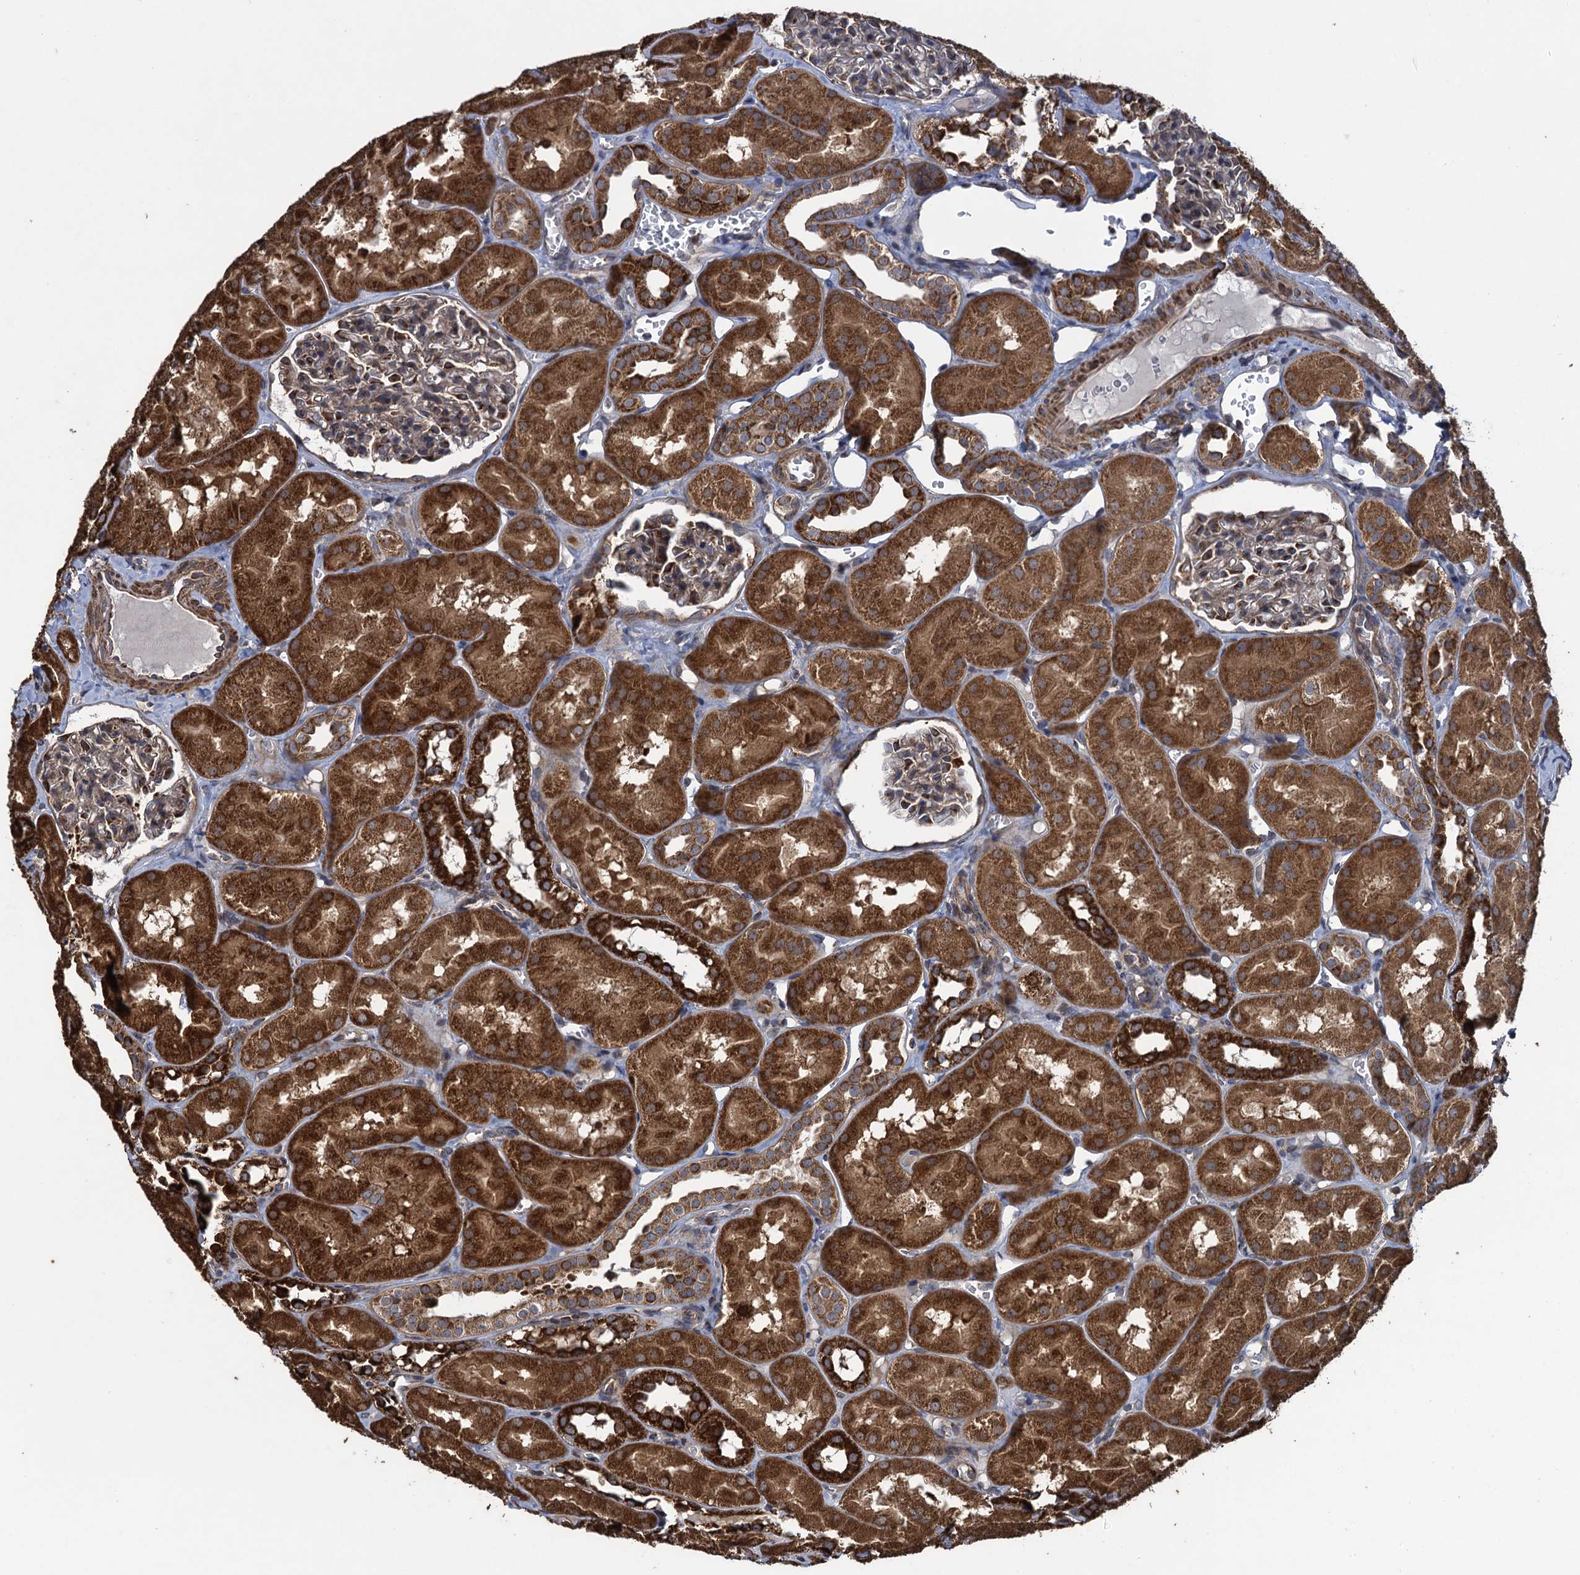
{"staining": {"intensity": "moderate", "quantity": "25%-75%", "location": "cytoplasmic/membranous"}, "tissue": "kidney", "cell_type": "Cells in glomeruli", "image_type": "normal", "snomed": [{"axis": "morphology", "description": "Normal tissue, NOS"}, {"axis": "topography", "description": "Kidney"}, {"axis": "topography", "description": "Urinary bladder"}], "caption": "Moderate cytoplasmic/membranous protein expression is identified in approximately 25%-75% of cells in glomeruli in kidney.", "gene": "HAUS1", "patient": {"sex": "male", "age": 16}}